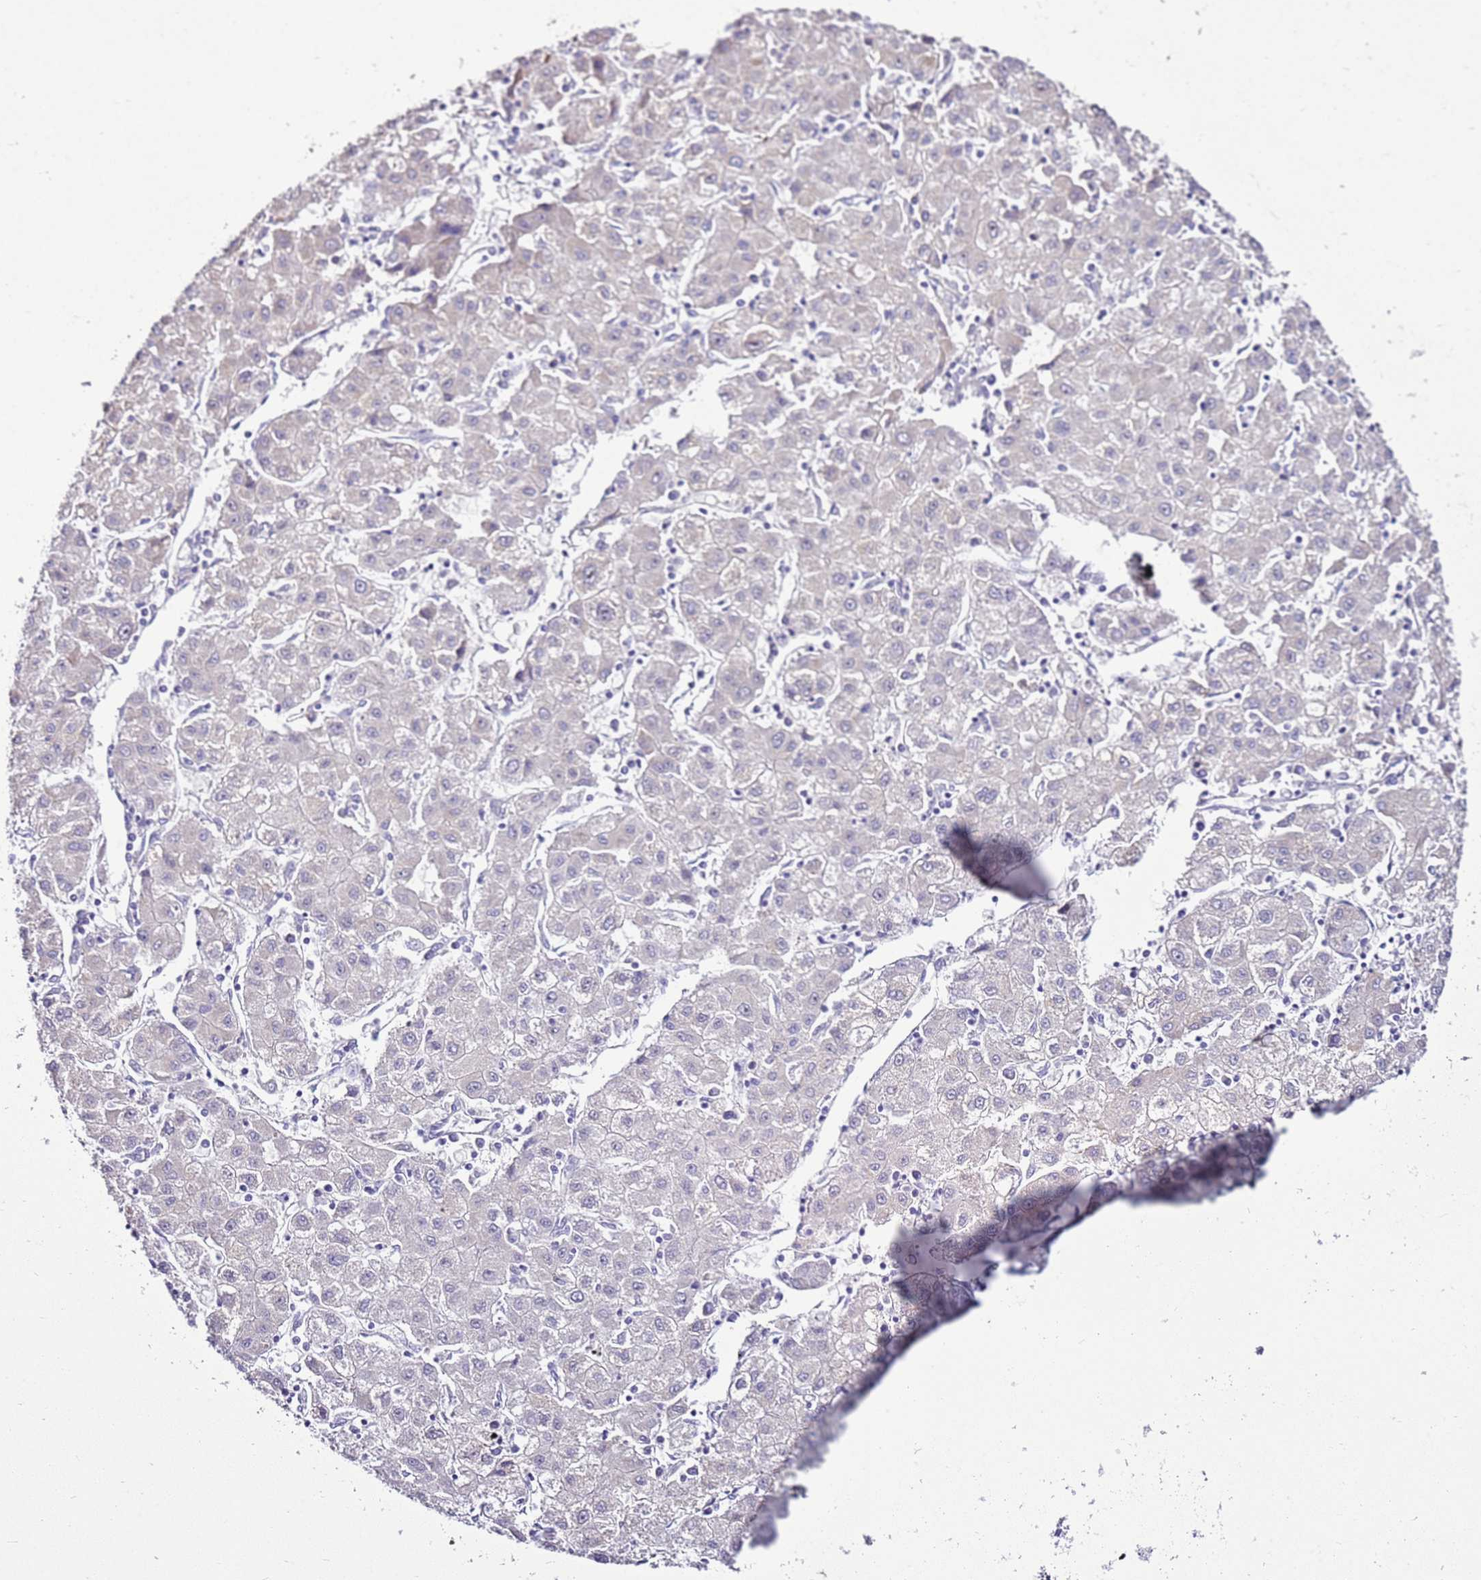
{"staining": {"intensity": "weak", "quantity": "<25%", "location": "cytoplasmic/membranous"}, "tissue": "liver cancer", "cell_type": "Tumor cells", "image_type": "cancer", "snomed": [{"axis": "morphology", "description": "Carcinoma, Hepatocellular, NOS"}, {"axis": "topography", "description": "Liver"}], "caption": "Immunohistochemical staining of human liver cancer exhibits no significant expression in tumor cells. Brightfield microscopy of immunohistochemistry stained with DAB (brown) and hematoxylin (blue), captured at high magnification.", "gene": "SLC38A5", "patient": {"sex": "male", "age": 72}}